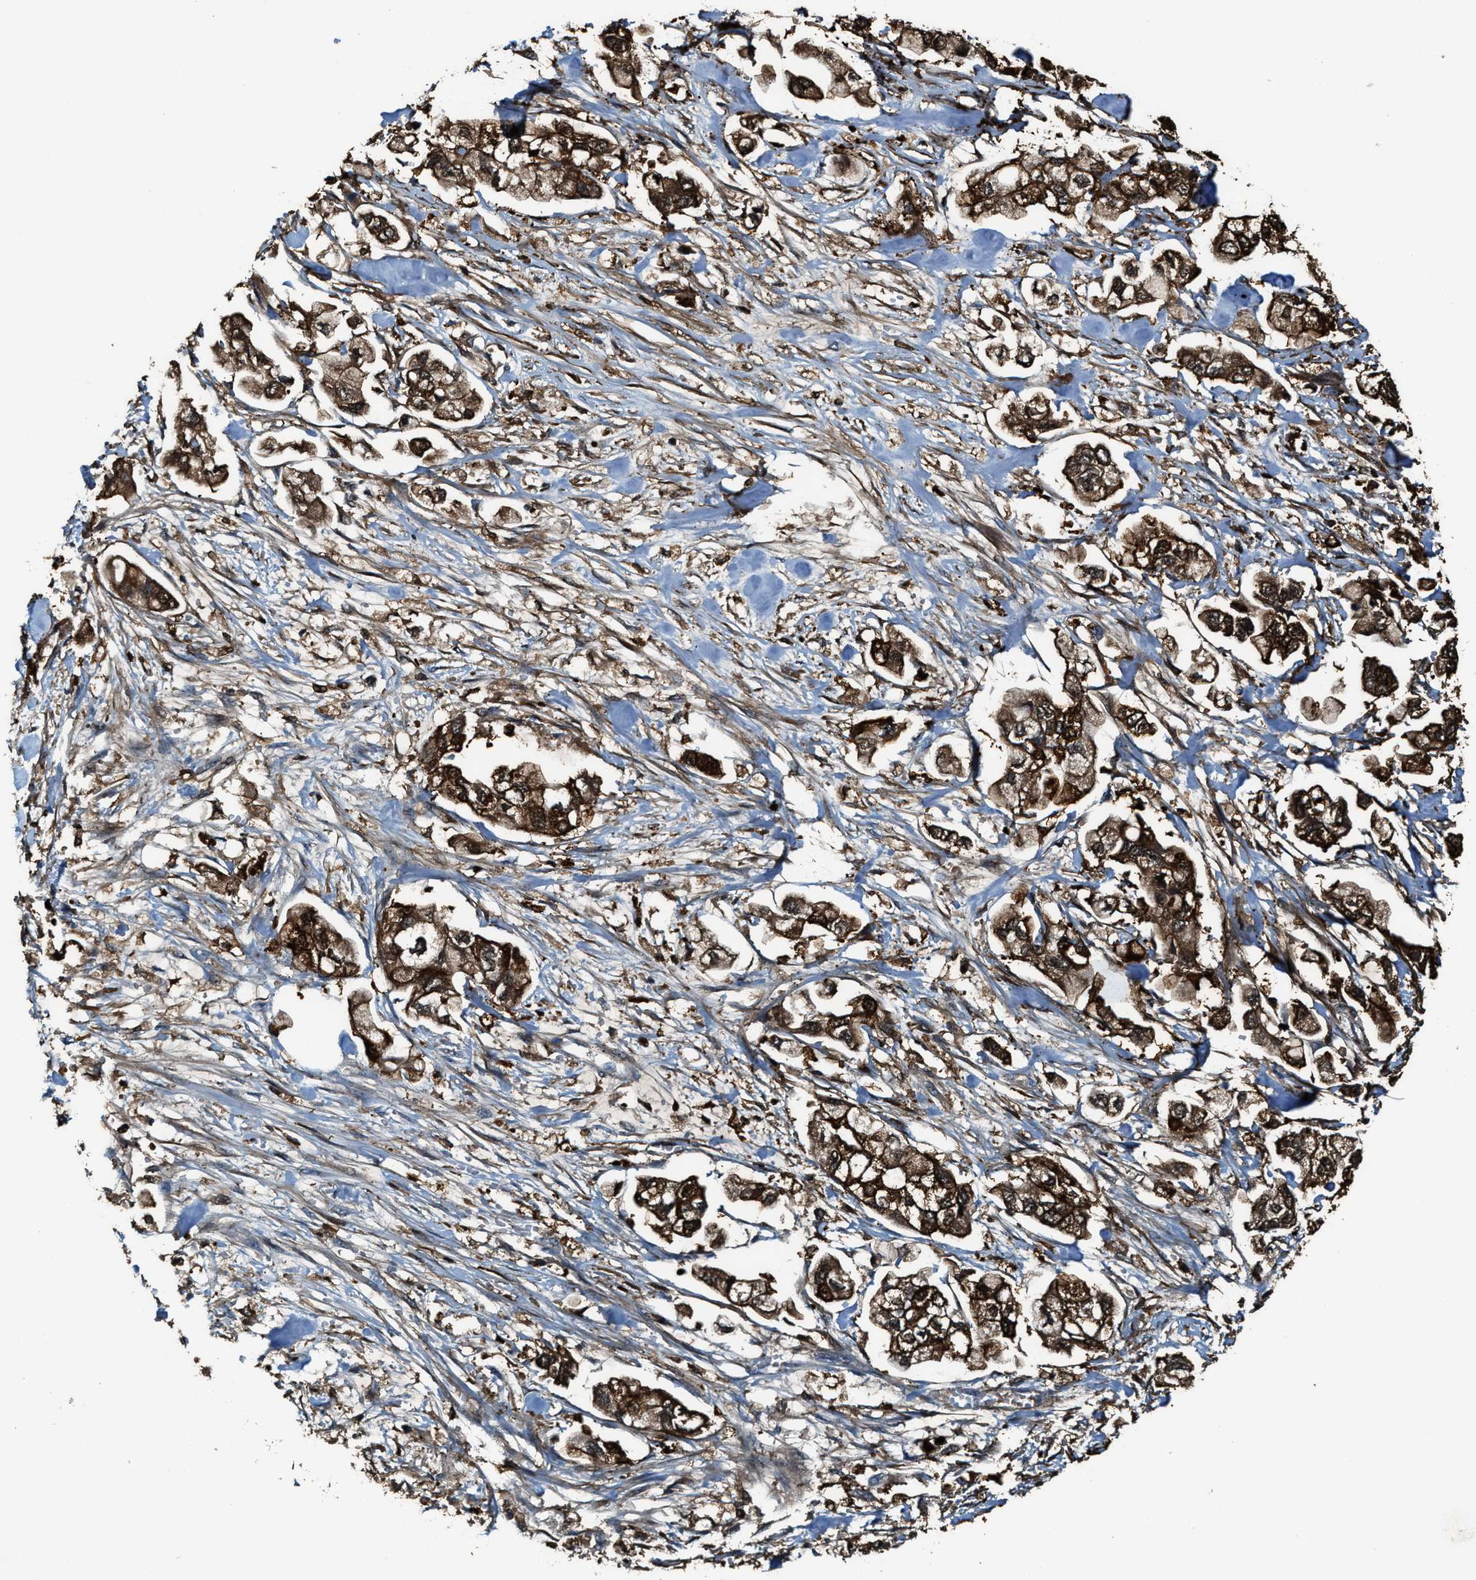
{"staining": {"intensity": "strong", "quantity": ">75%", "location": "cytoplasmic/membranous"}, "tissue": "stomach cancer", "cell_type": "Tumor cells", "image_type": "cancer", "snomed": [{"axis": "morphology", "description": "Normal tissue, NOS"}, {"axis": "morphology", "description": "Adenocarcinoma, NOS"}, {"axis": "topography", "description": "Stomach"}], "caption": "Immunohistochemistry (IHC) micrograph of human adenocarcinoma (stomach) stained for a protein (brown), which displays high levels of strong cytoplasmic/membranous expression in approximately >75% of tumor cells.", "gene": "SERPINB5", "patient": {"sex": "male", "age": 62}}